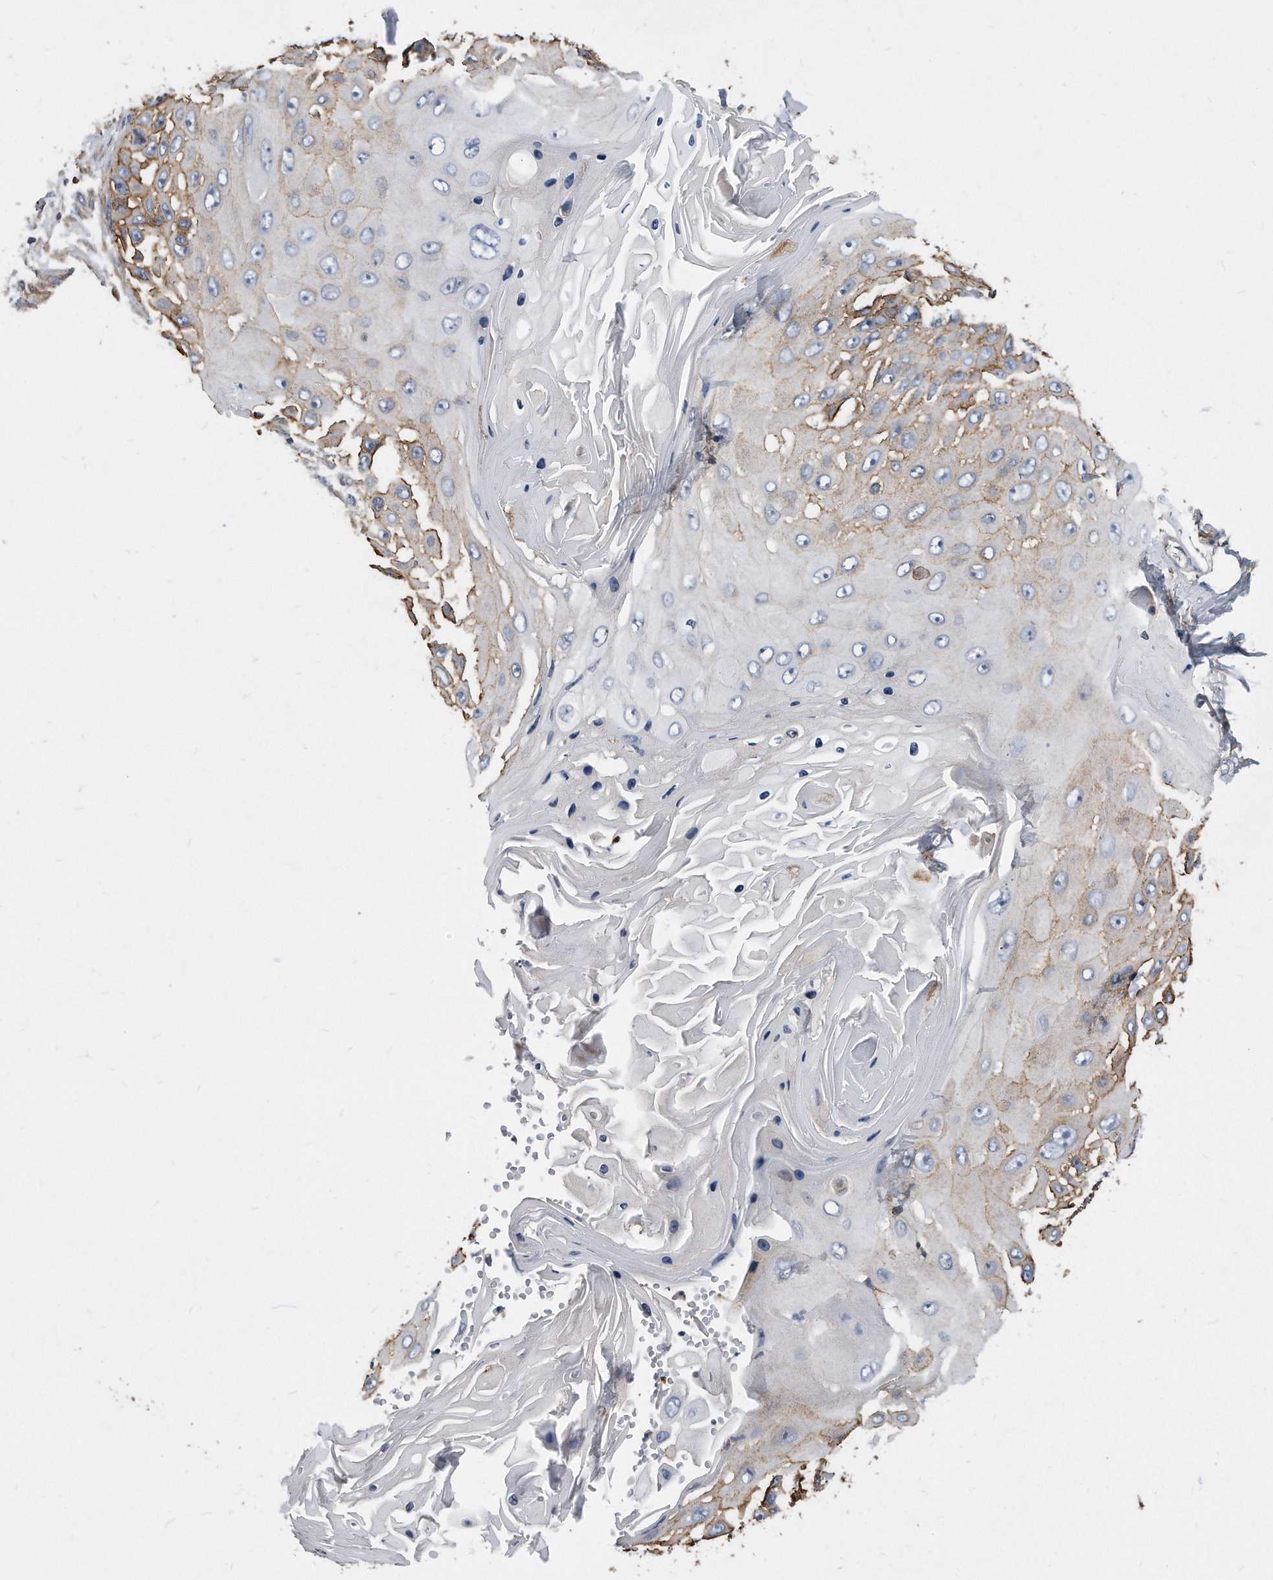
{"staining": {"intensity": "weak", "quantity": "<25%", "location": "cytoplasmic/membranous"}, "tissue": "skin cancer", "cell_type": "Tumor cells", "image_type": "cancer", "snomed": [{"axis": "morphology", "description": "Squamous cell carcinoma, NOS"}, {"axis": "topography", "description": "Skin"}], "caption": "This is a photomicrograph of immunohistochemistry staining of skin cancer, which shows no staining in tumor cells. The staining was performed using DAB (3,3'-diaminobenzidine) to visualize the protein expression in brown, while the nuclei were stained in blue with hematoxylin (Magnification: 20x).", "gene": "ATG5", "patient": {"sex": "female", "age": 44}}